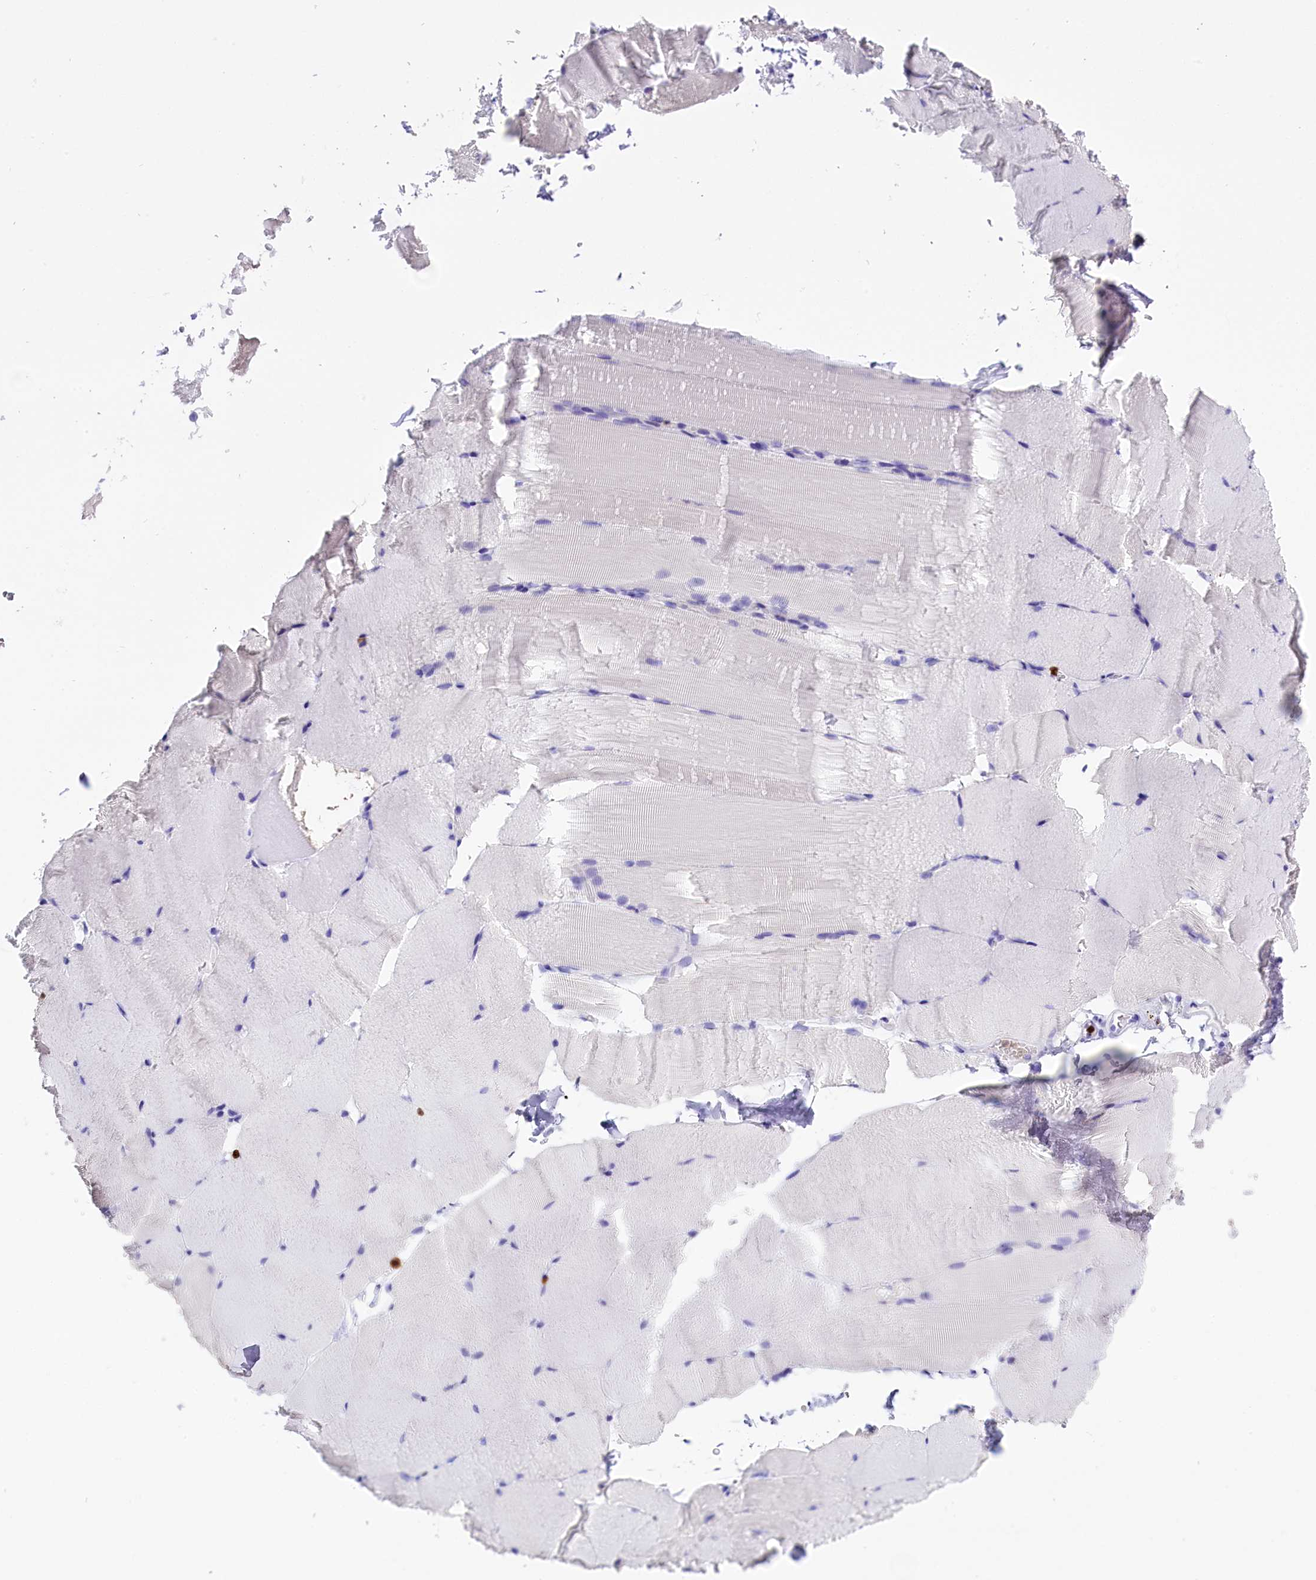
{"staining": {"intensity": "negative", "quantity": "none", "location": "none"}, "tissue": "skeletal muscle", "cell_type": "Myocytes", "image_type": "normal", "snomed": [{"axis": "morphology", "description": "Normal tissue, NOS"}, {"axis": "topography", "description": "Skeletal muscle"}, {"axis": "topography", "description": "Parathyroid gland"}], "caption": "Immunohistochemistry (IHC) photomicrograph of normal human skeletal muscle stained for a protein (brown), which reveals no positivity in myocytes.", "gene": "CLC", "patient": {"sex": "female", "age": 37}}